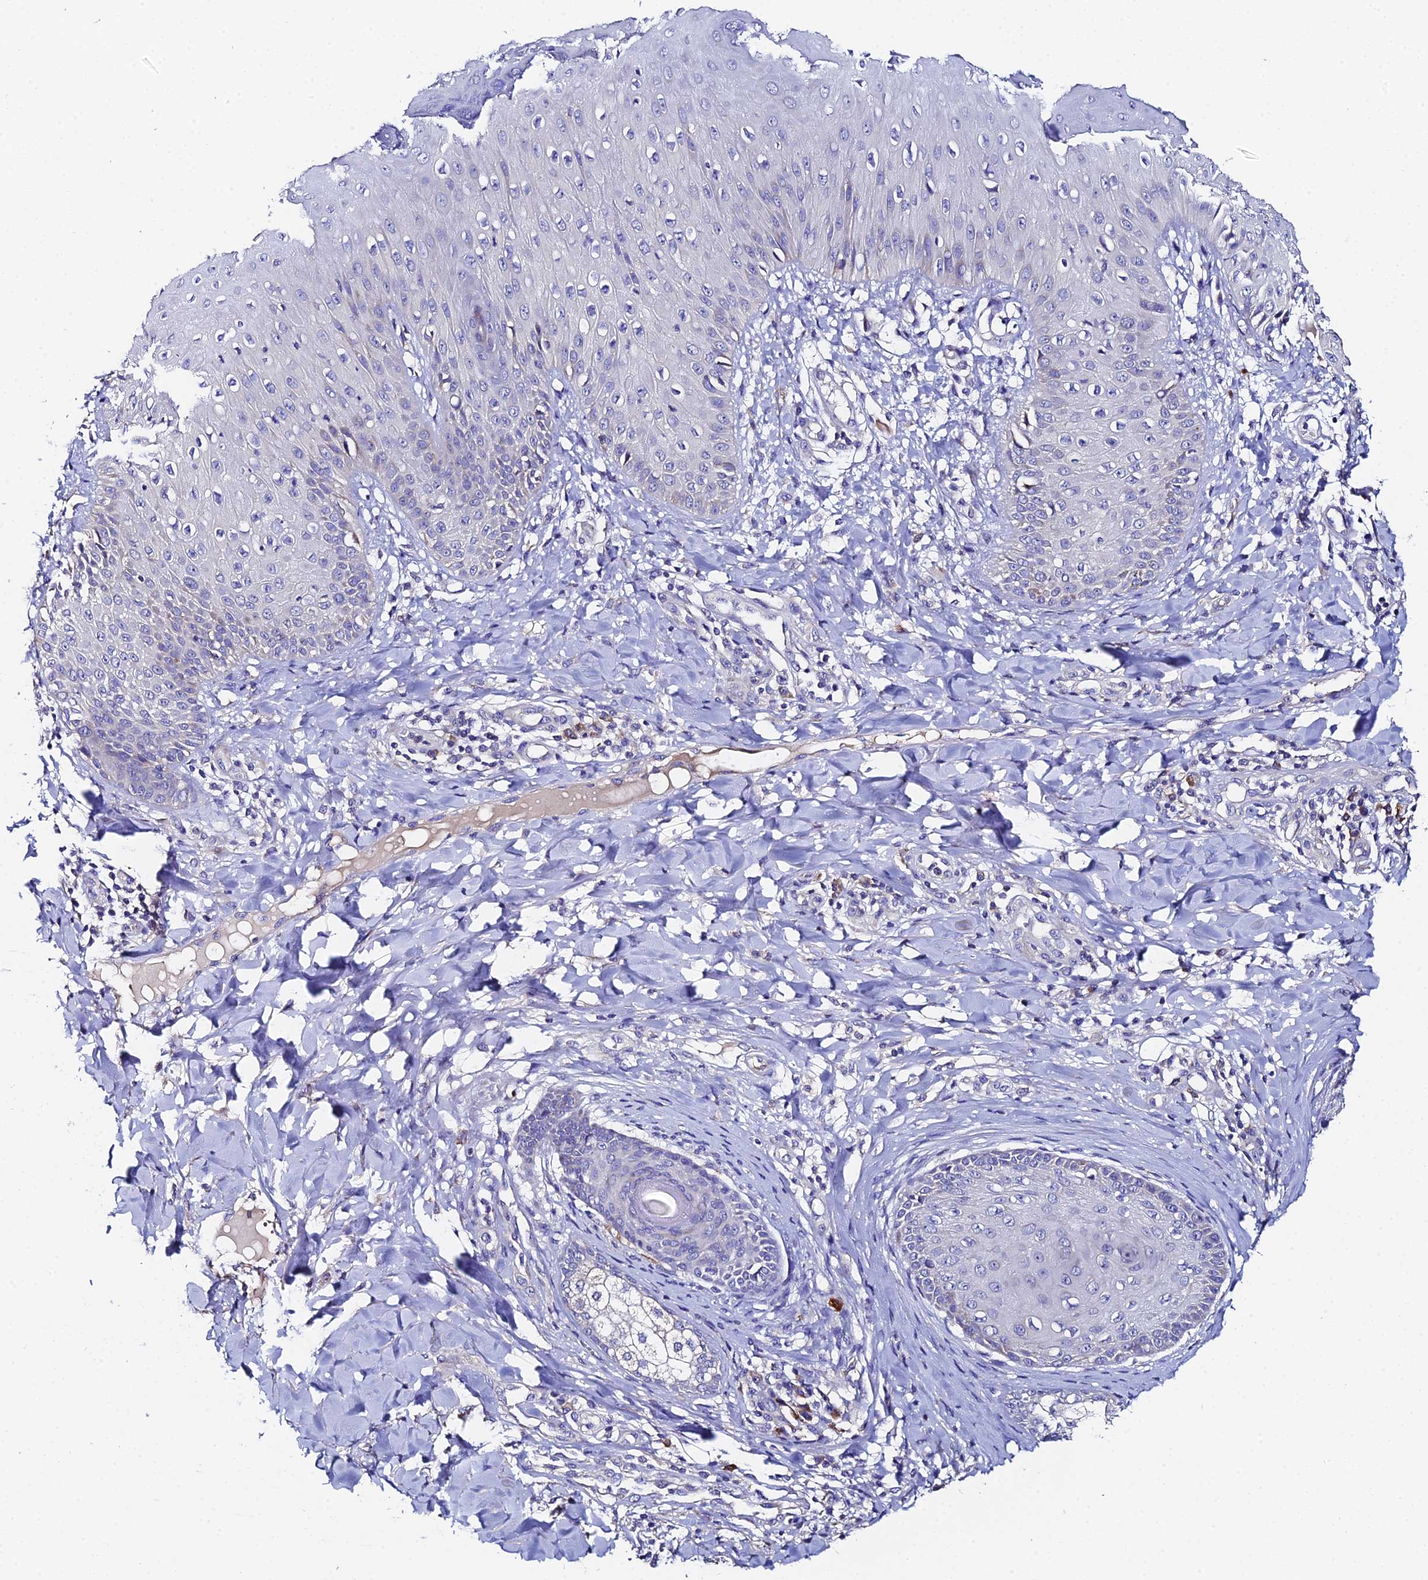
{"staining": {"intensity": "weak", "quantity": "<25%", "location": "cytoplasmic/membranous"}, "tissue": "skin", "cell_type": "Epidermal cells", "image_type": "normal", "snomed": [{"axis": "morphology", "description": "Normal tissue, NOS"}, {"axis": "morphology", "description": "Inflammation, NOS"}, {"axis": "topography", "description": "Soft tissue"}, {"axis": "topography", "description": "Anal"}], "caption": "IHC of normal human skin demonstrates no staining in epidermal cells. (DAB IHC, high magnification).", "gene": "UBE2L3", "patient": {"sex": "female", "age": 15}}